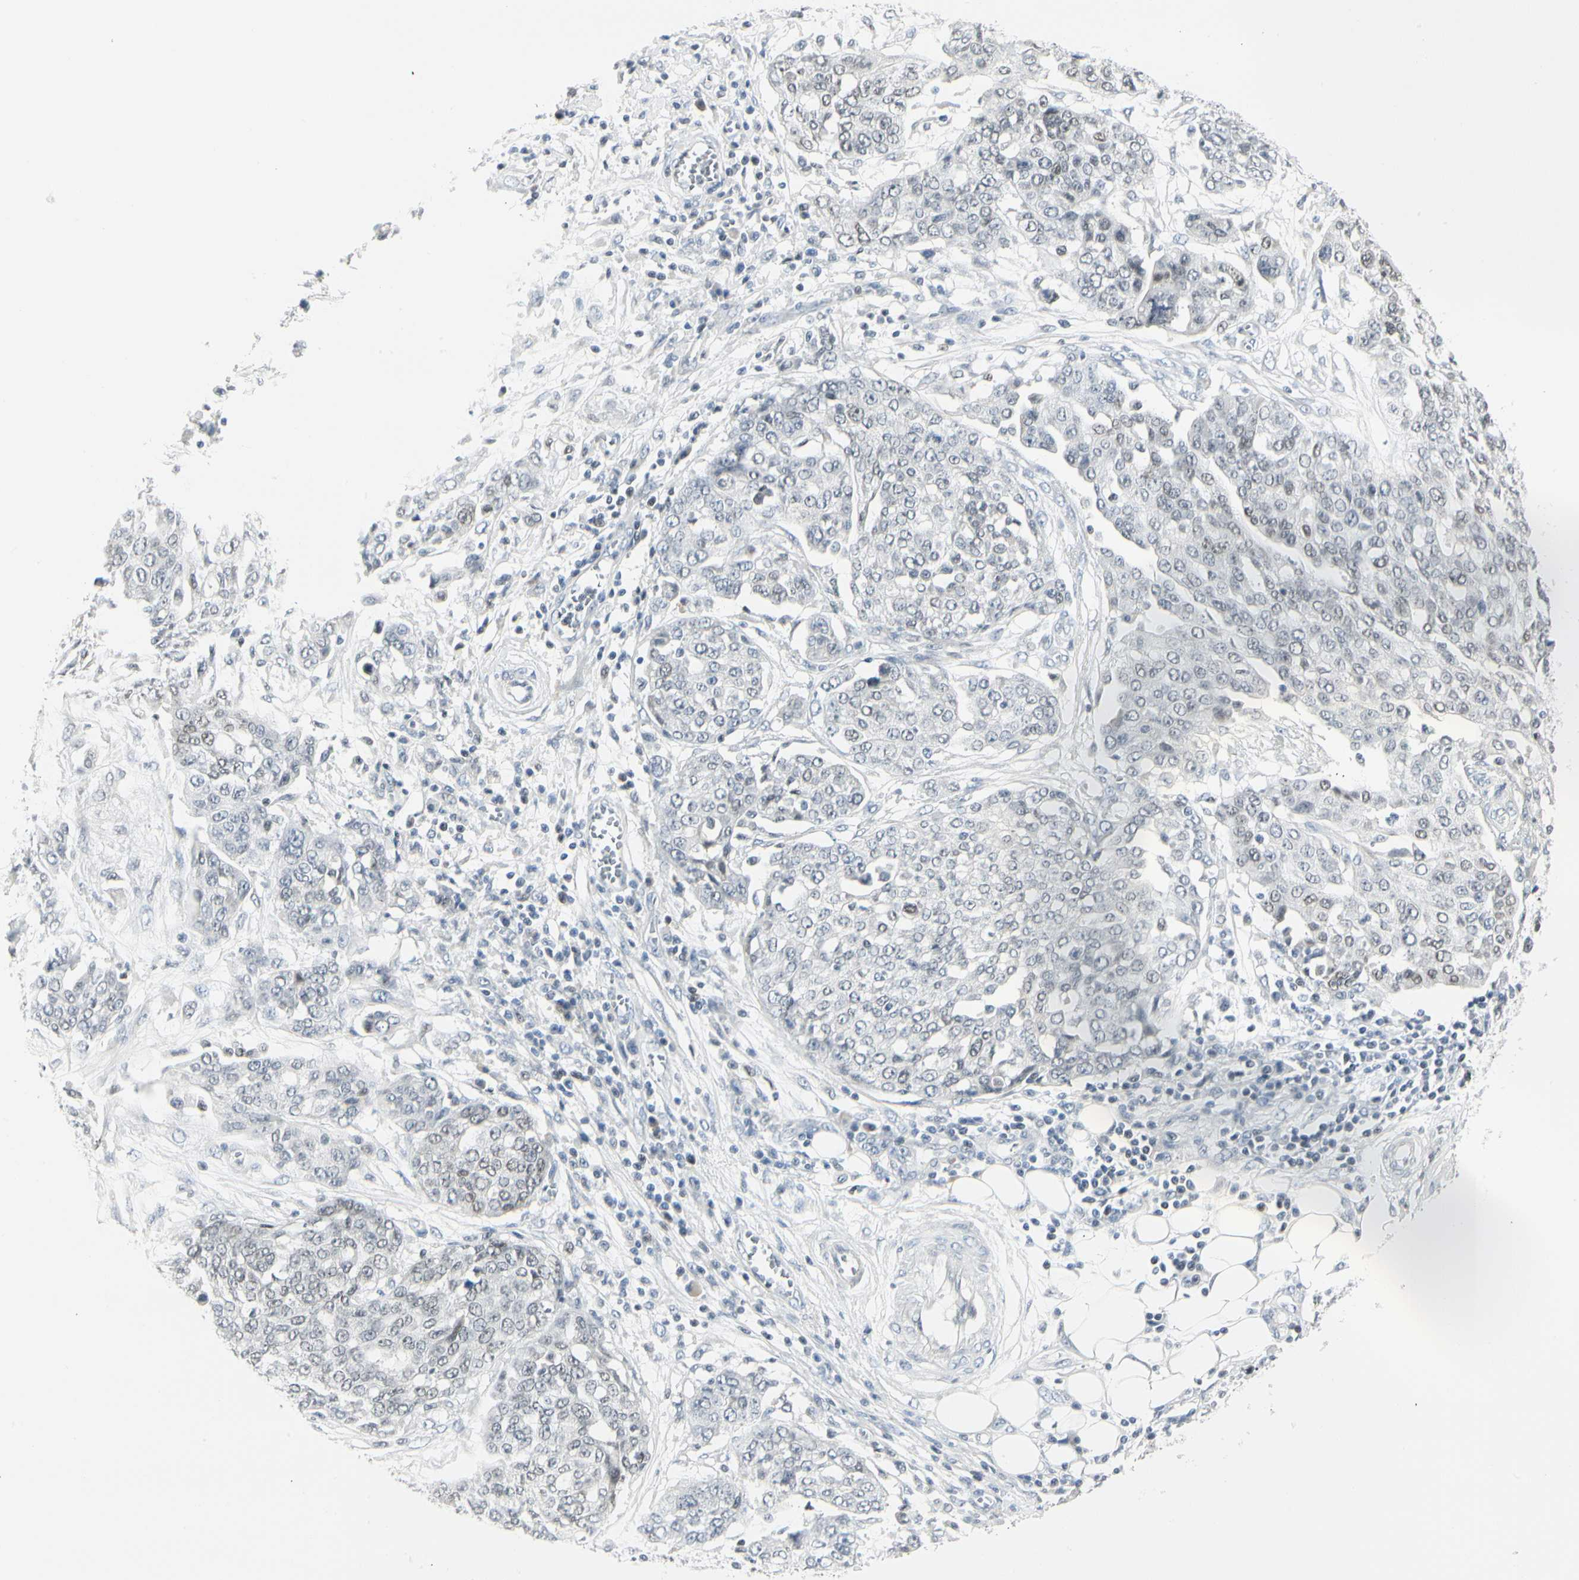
{"staining": {"intensity": "weak", "quantity": "<25%", "location": "nuclear"}, "tissue": "ovarian cancer", "cell_type": "Tumor cells", "image_type": "cancer", "snomed": [{"axis": "morphology", "description": "Cystadenocarcinoma, serous, NOS"}, {"axis": "topography", "description": "Soft tissue"}, {"axis": "topography", "description": "Ovary"}], "caption": "IHC micrograph of neoplastic tissue: human ovarian serous cystadenocarcinoma stained with DAB shows no significant protein expression in tumor cells.", "gene": "ZBTB7B", "patient": {"sex": "female", "age": 57}}